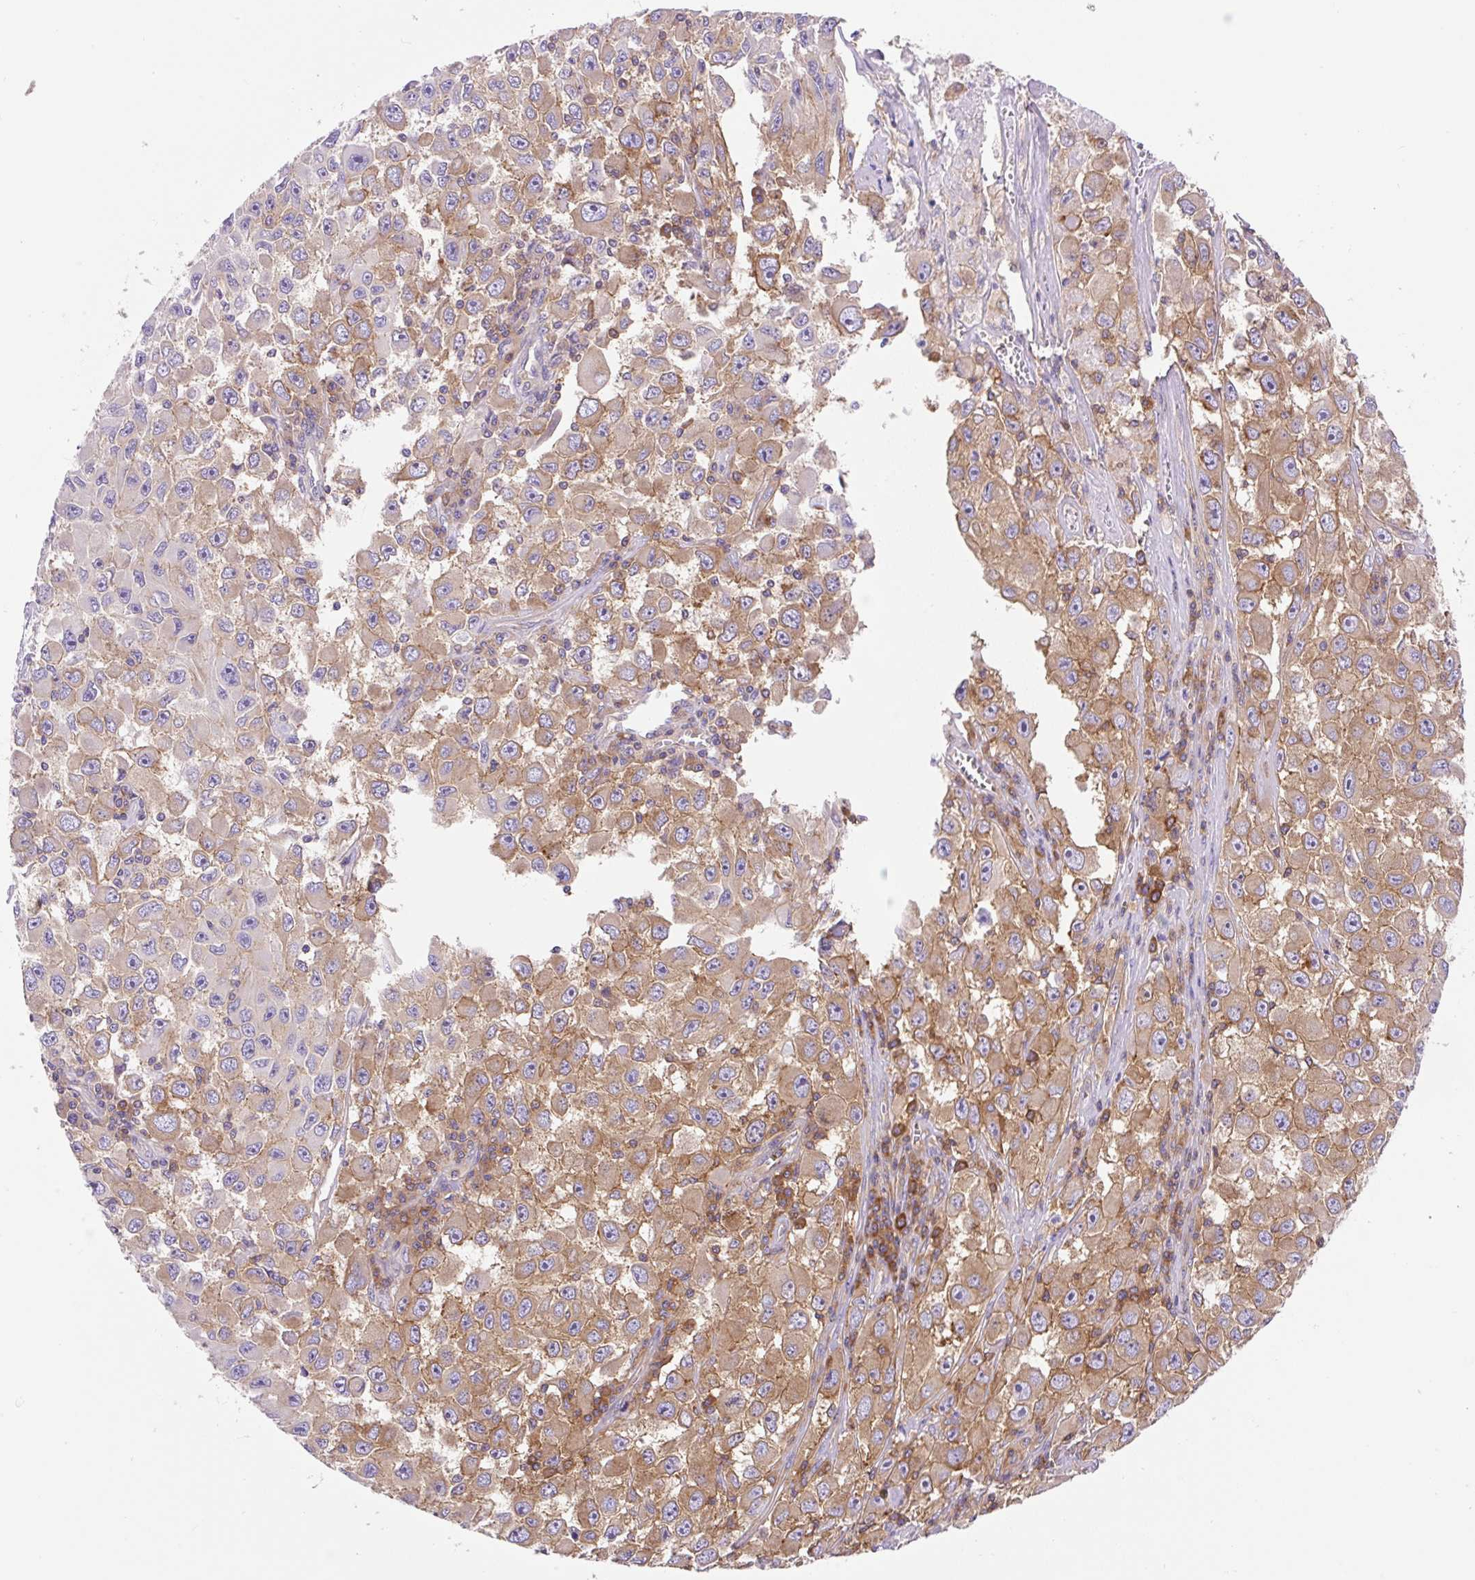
{"staining": {"intensity": "moderate", "quantity": ">75%", "location": "cytoplasmic/membranous"}, "tissue": "melanoma", "cell_type": "Tumor cells", "image_type": "cancer", "snomed": [{"axis": "morphology", "description": "Malignant melanoma, Metastatic site"}, {"axis": "topography", "description": "Lymph node"}], "caption": "Tumor cells display medium levels of moderate cytoplasmic/membranous positivity in approximately >75% of cells in melanoma.", "gene": "DNM2", "patient": {"sex": "female", "age": 67}}